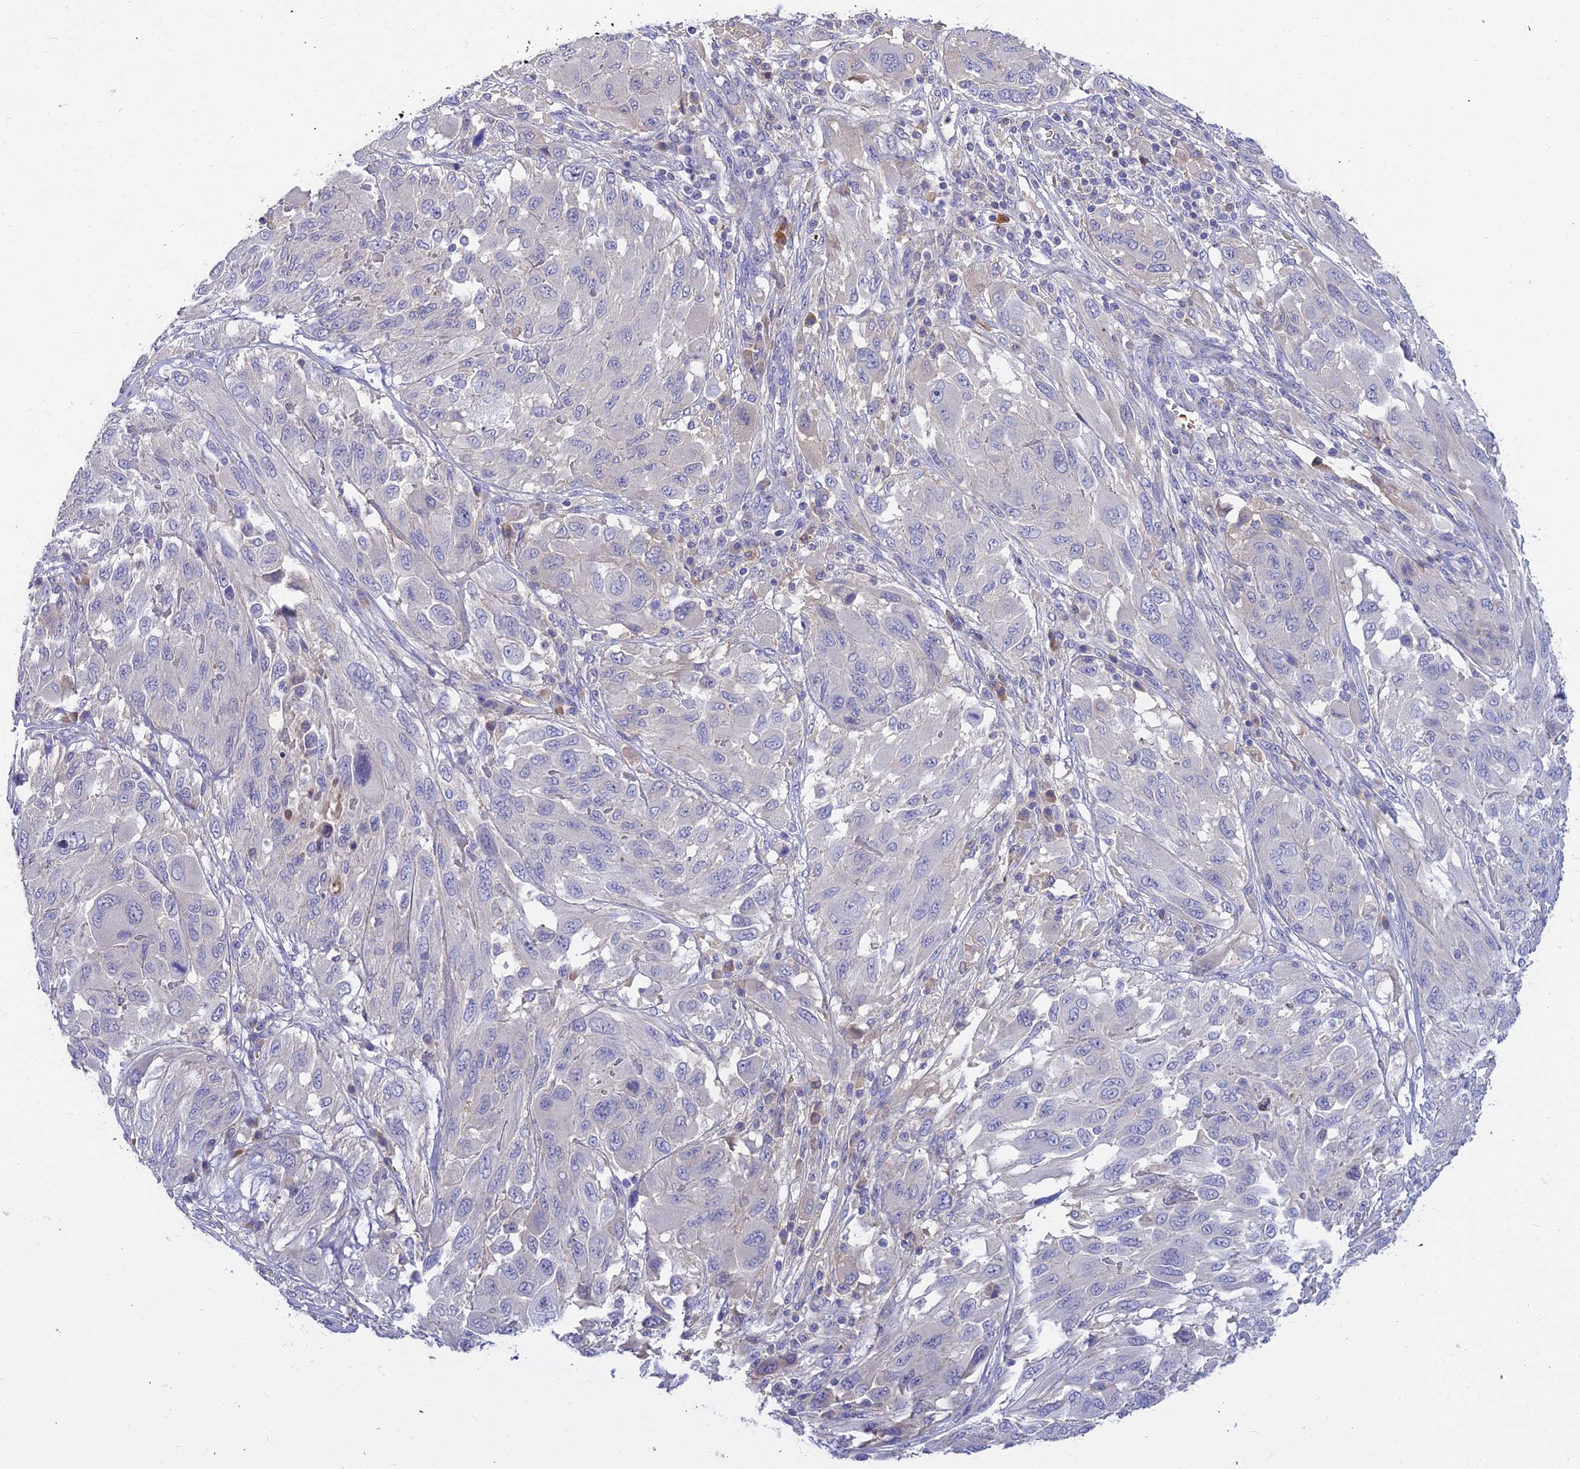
{"staining": {"intensity": "negative", "quantity": "none", "location": "none"}, "tissue": "melanoma", "cell_type": "Tumor cells", "image_type": "cancer", "snomed": [{"axis": "morphology", "description": "Malignant melanoma, NOS"}, {"axis": "topography", "description": "Skin"}], "caption": "A histopathology image of human malignant melanoma is negative for staining in tumor cells. (IHC, brightfield microscopy, high magnification).", "gene": "DMRTA1", "patient": {"sex": "female", "age": 91}}